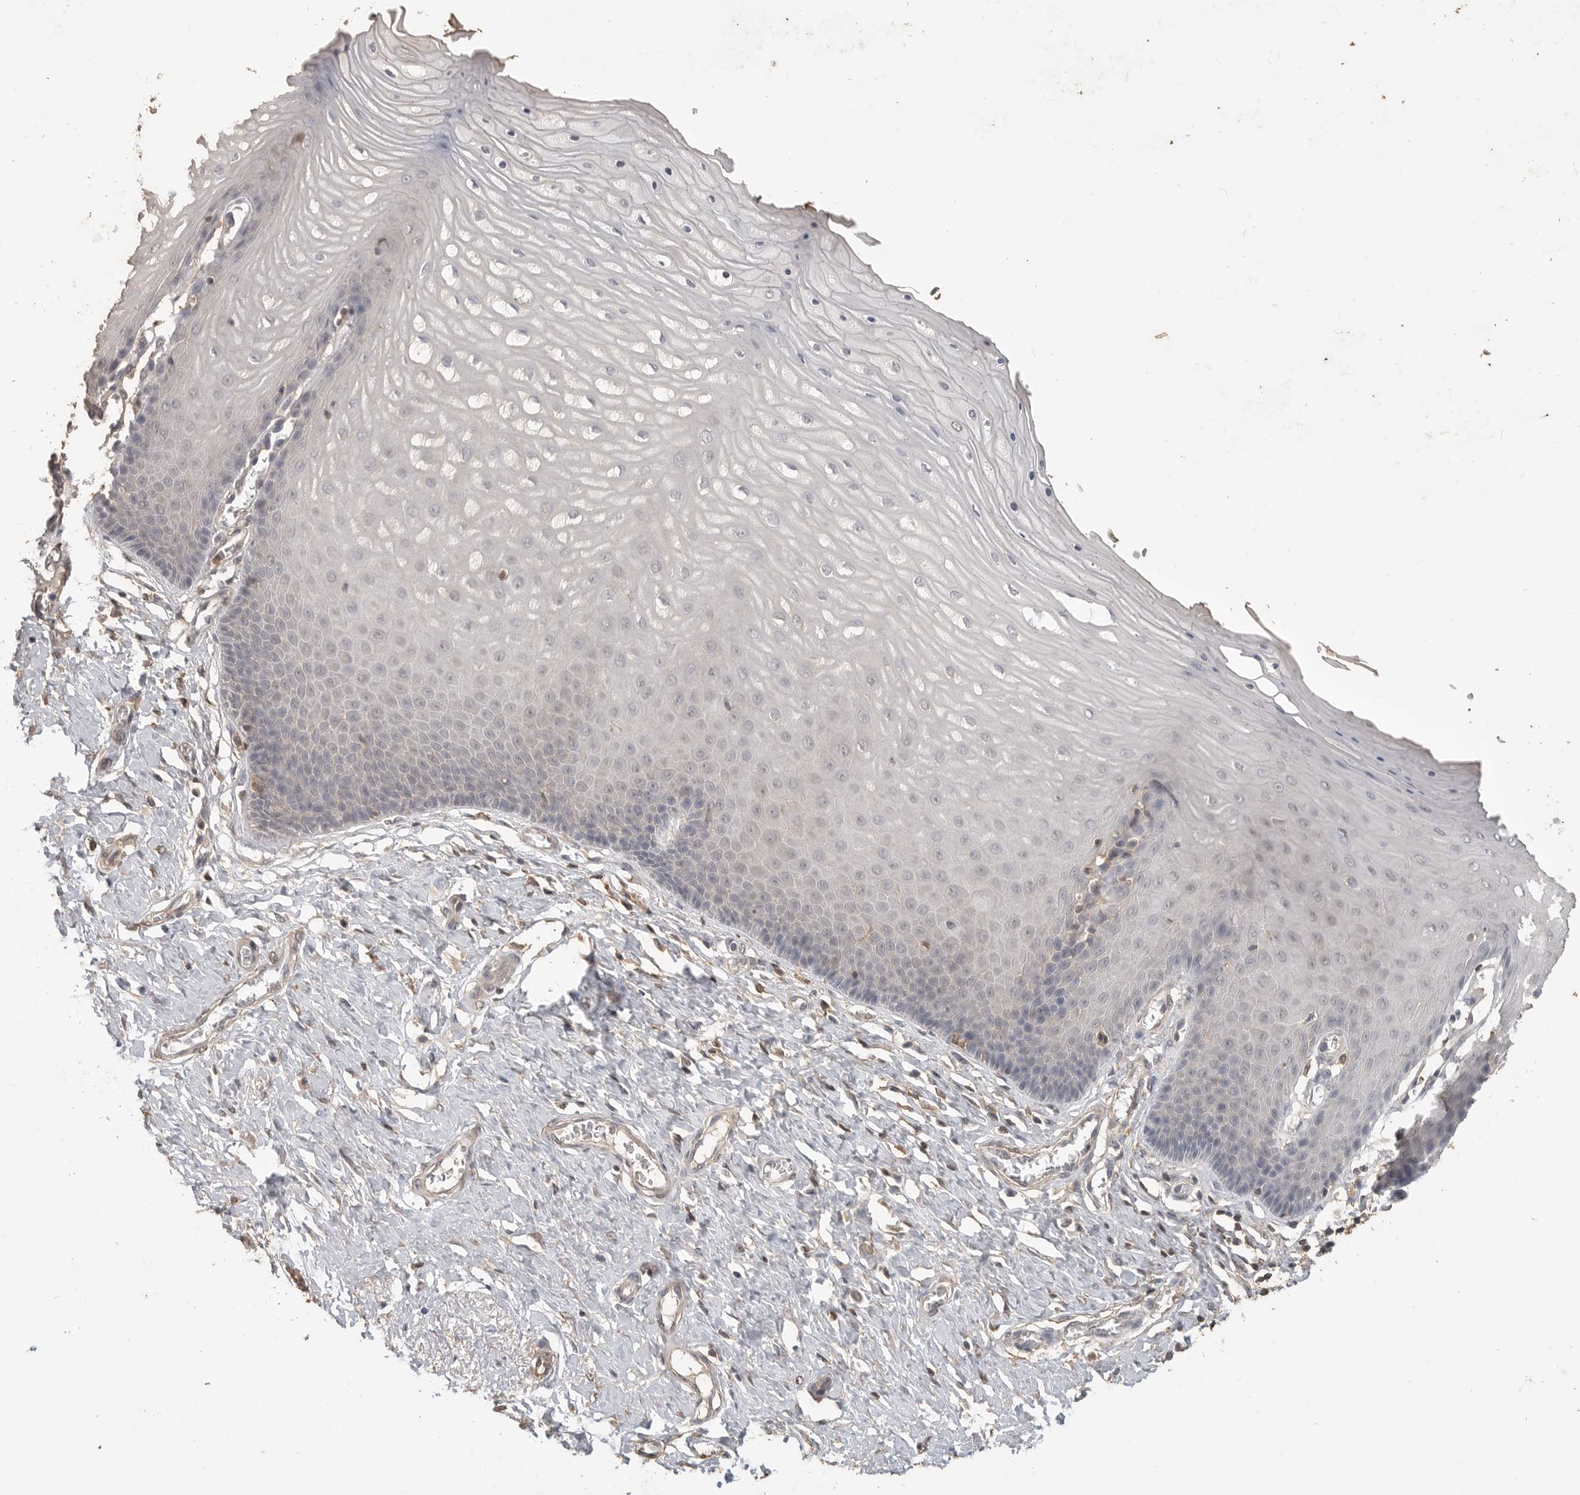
{"staining": {"intensity": "negative", "quantity": "none", "location": "none"}, "tissue": "cervix", "cell_type": "Squamous epithelial cells", "image_type": "normal", "snomed": [{"axis": "morphology", "description": "Normal tissue, NOS"}, {"axis": "topography", "description": "Cervix"}], "caption": "DAB immunohistochemical staining of normal human cervix exhibits no significant staining in squamous epithelial cells. (DAB IHC, high magnification).", "gene": "MAP2K1", "patient": {"sex": "female", "age": 55}}